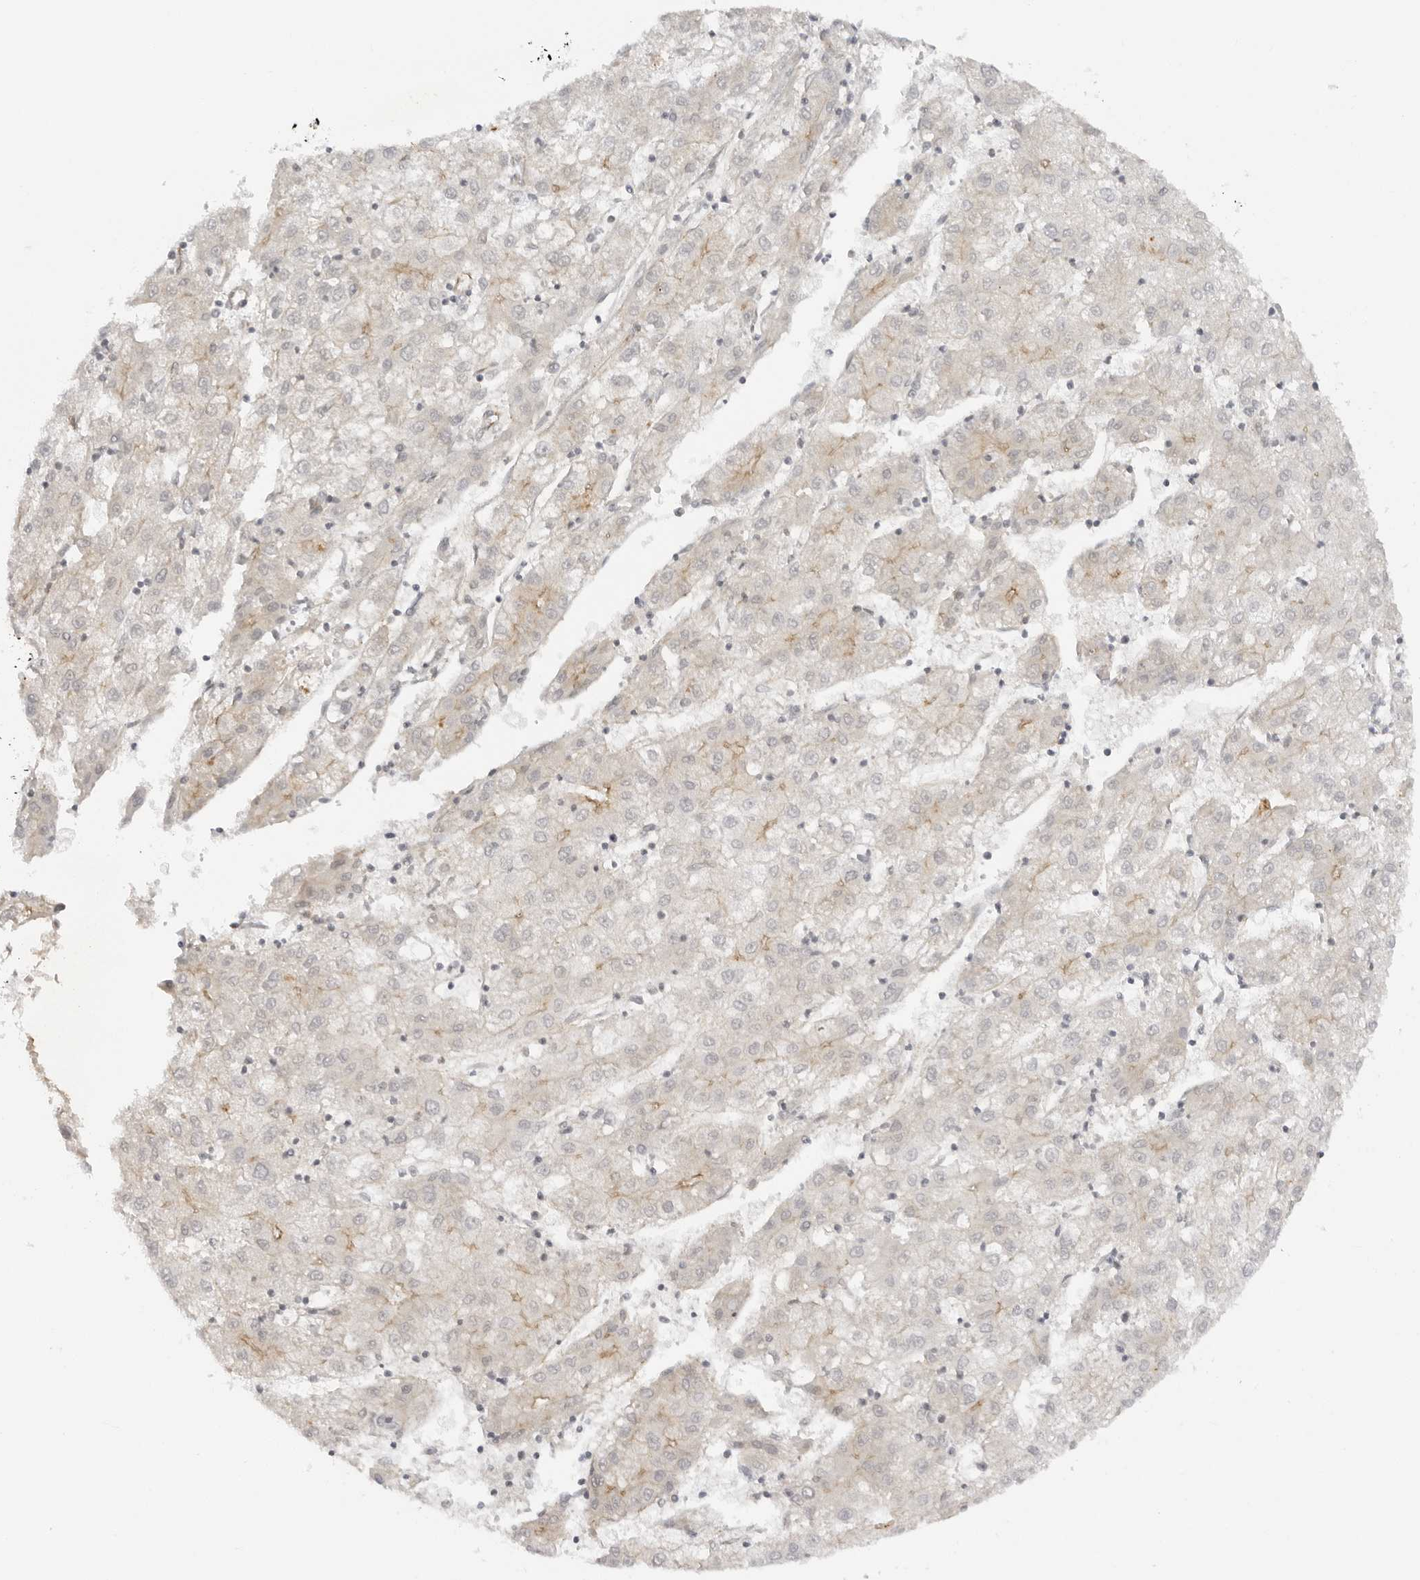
{"staining": {"intensity": "moderate", "quantity": "<25%", "location": "cytoplasmic/membranous"}, "tissue": "liver cancer", "cell_type": "Tumor cells", "image_type": "cancer", "snomed": [{"axis": "morphology", "description": "Carcinoma, Hepatocellular, NOS"}, {"axis": "topography", "description": "Liver"}], "caption": "Protein staining displays moderate cytoplasmic/membranous expression in approximately <25% of tumor cells in liver cancer (hepatocellular carcinoma).", "gene": "TRAPPC3", "patient": {"sex": "male", "age": 72}}